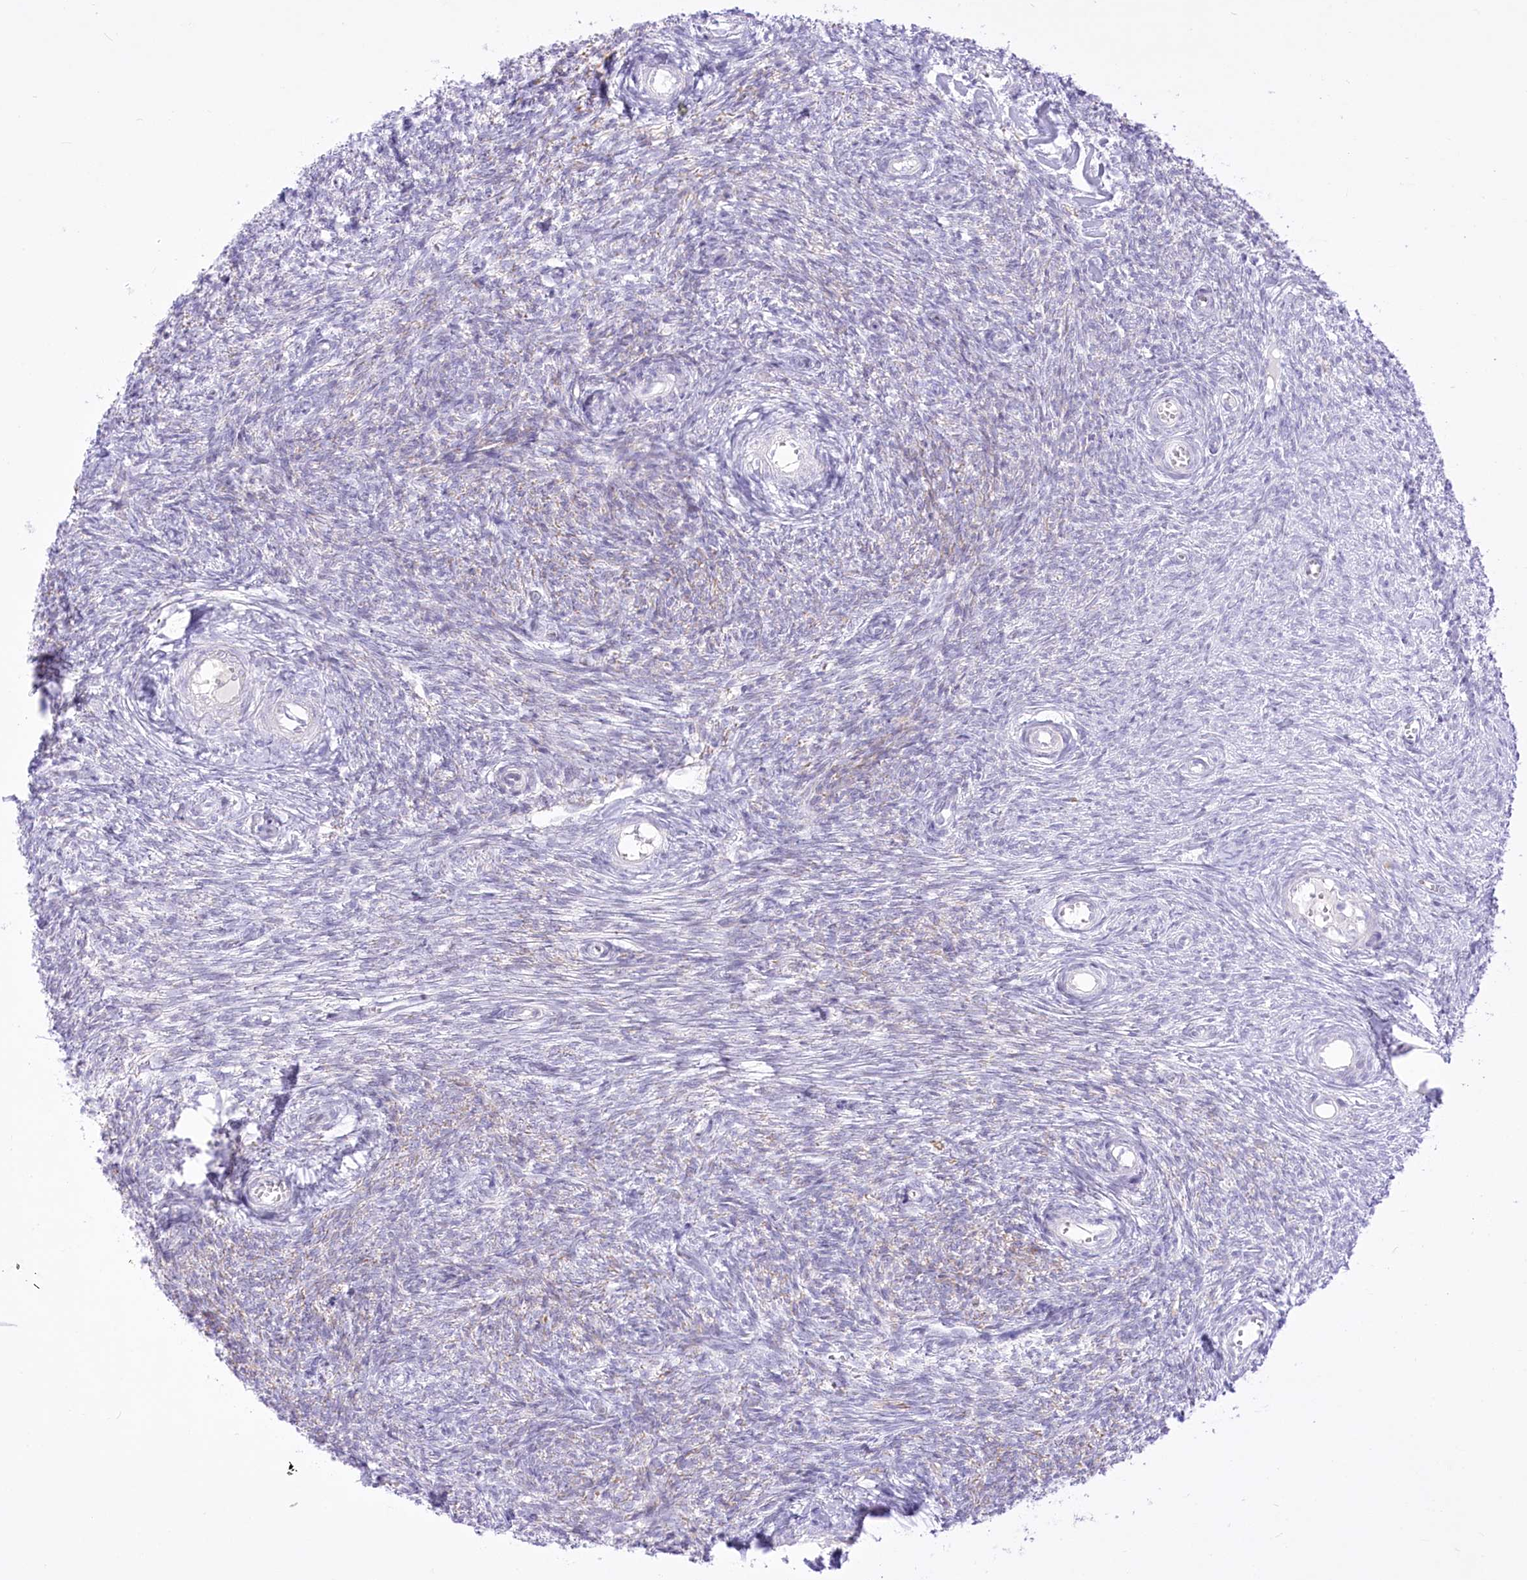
{"staining": {"intensity": "negative", "quantity": "none", "location": "none"}, "tissue": "ovary", "cell_type": "Ovarian stroma cells", "image_type": "normal", "snomed": [{"axis": "morphology", "description": "Normal tissue, NOS"}, {"axis": "topography", "description": "Ovary"}], "caption": "Ovary was stained to show a protein in brown. There is no significant staining in ovarian stroma cells.", "gene": "BEND7", "patient": {"sex": "female", "age": 44}}